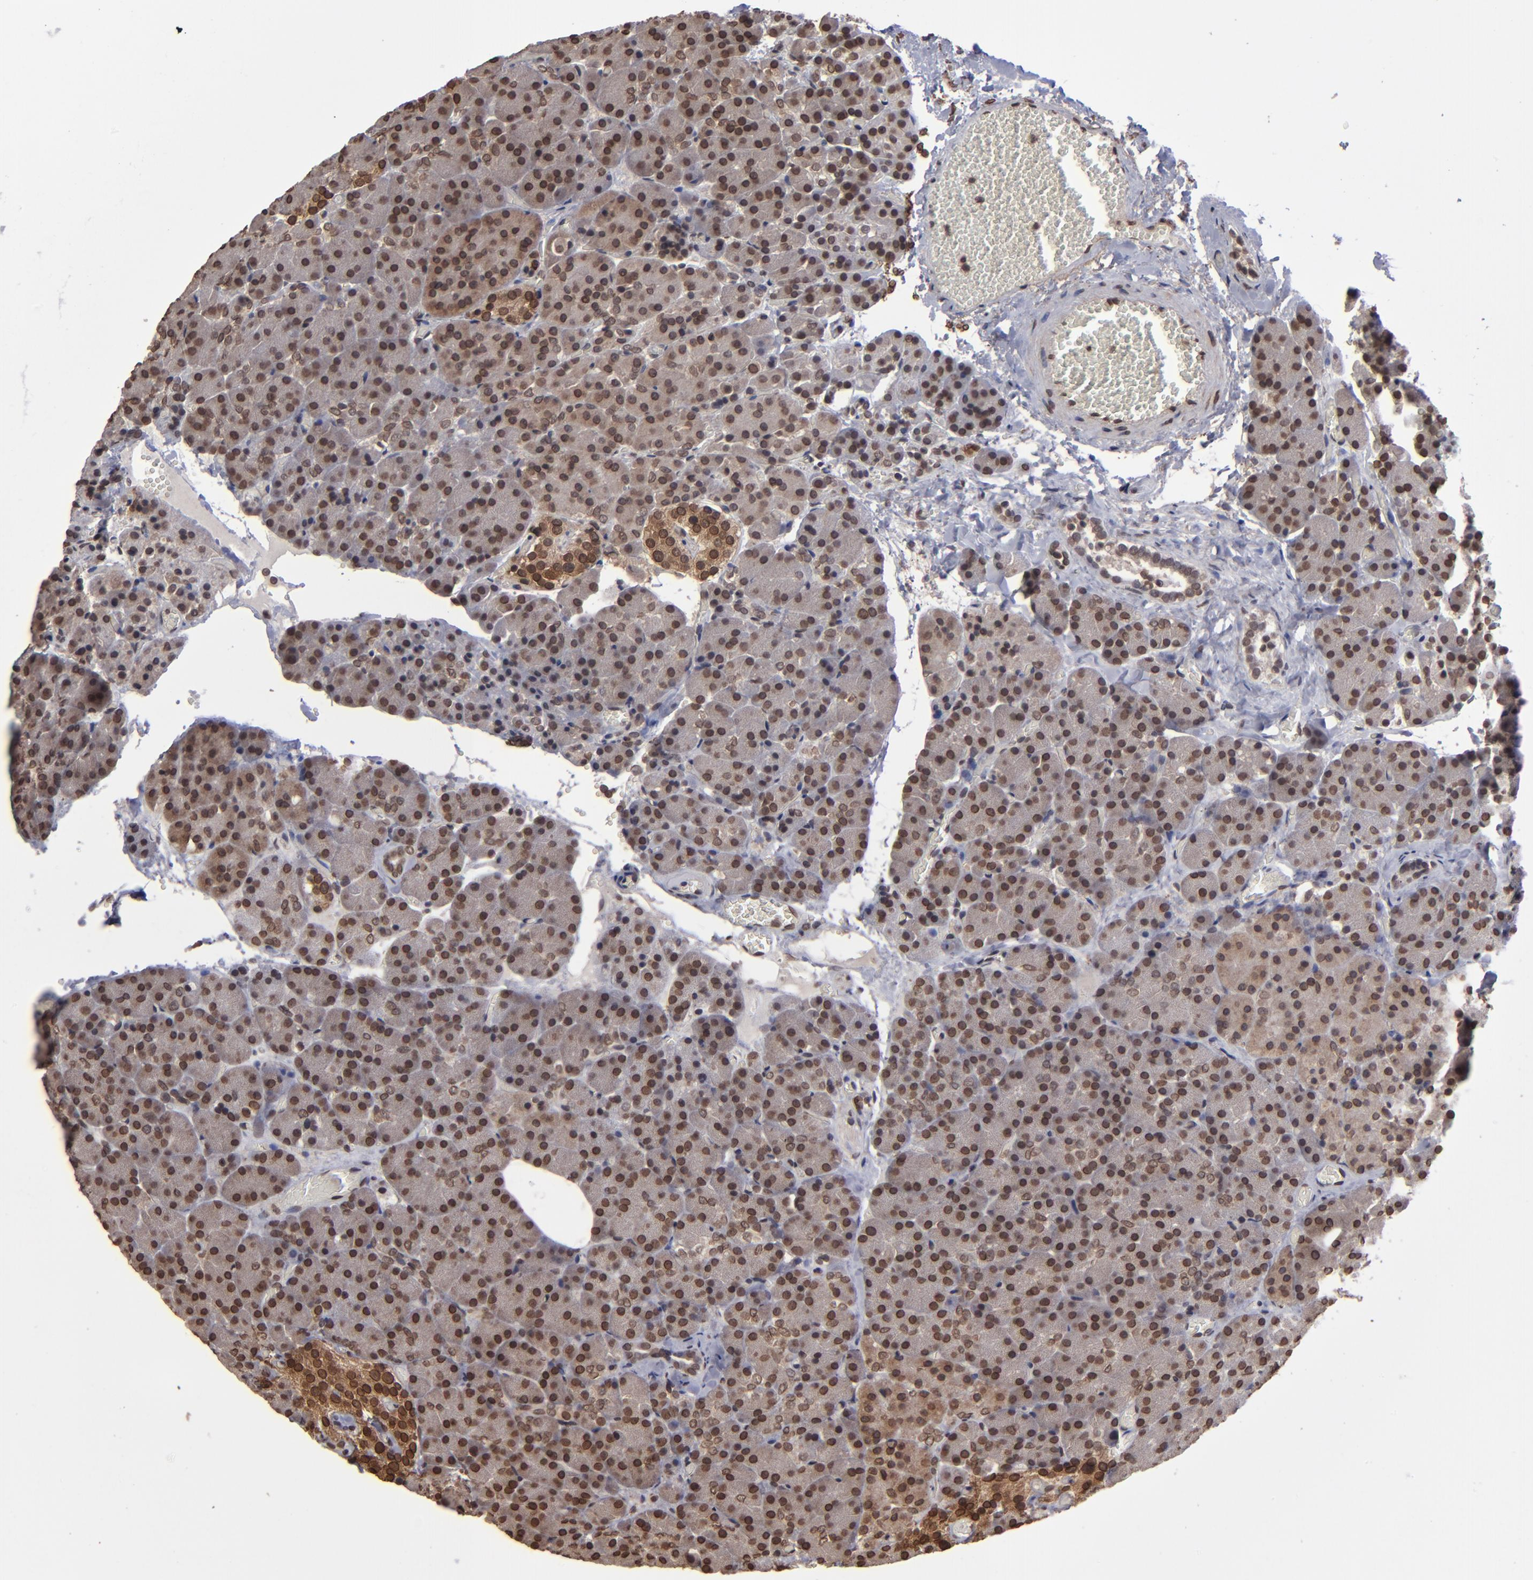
{"staining": {"intensity": "weak", "quantity": ">75%", "location": "nuclear"}, "tissue": "carcinoid", "cell_type": "Tumor cells", "image_type": "cancer", "snomed": [{"axis": "morphology", "description": "Normal tissue, NOS"}, {"axis": "morphology", "description": "Carcinoid, malignant, NOS"}, {"axis": "topography", "description": "Pancreas"}], "caption": "IHC (DAB) staining of human carcinoid (malignant) demonstrates weak nuclear protein expression in about >75% of tumor cells. (IHC, brightfield microscopy, high magnification).", "gene": "AKT1", "patient": {"sex": "female", "age": 35}}